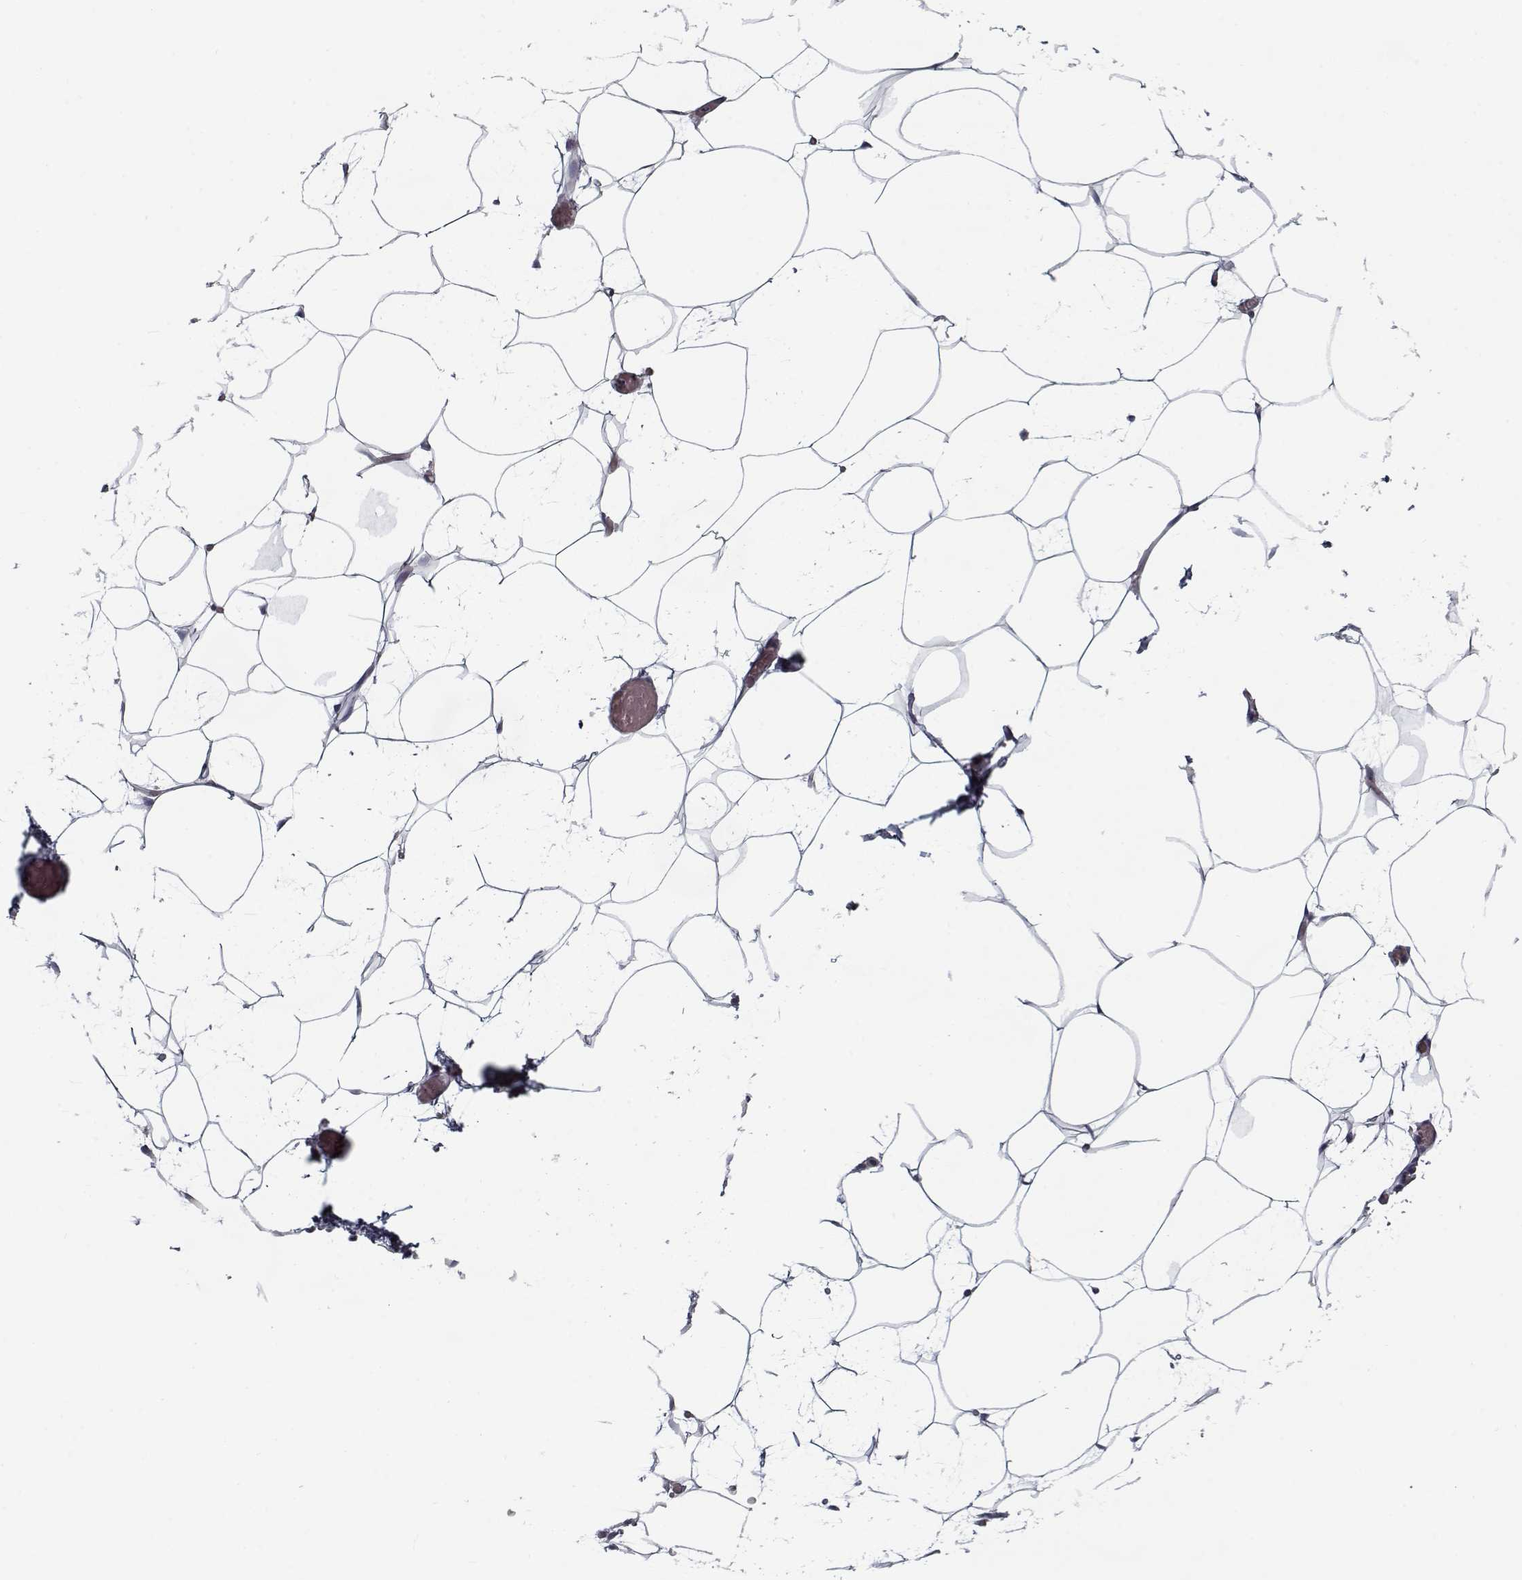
{"staining": {"intensity": "negative", "quantity": "none", "location": "none"}, "tissue": "adipose tissue", "cell_type": "Adipocytes", "image_type": "normal", "snomed": [{"axis": "morphology", "description": "Normal tissue, NOS"}, {"axis": "topography", "description": "Adipose tissue"}], "caption": "Immunohistochemistry image of normal human adipose tissue stained for a protein (brown), which displays no positivity in adipocytes.", "gene": "TESPA1", "patient": {"sex": "male", "age": 57}}